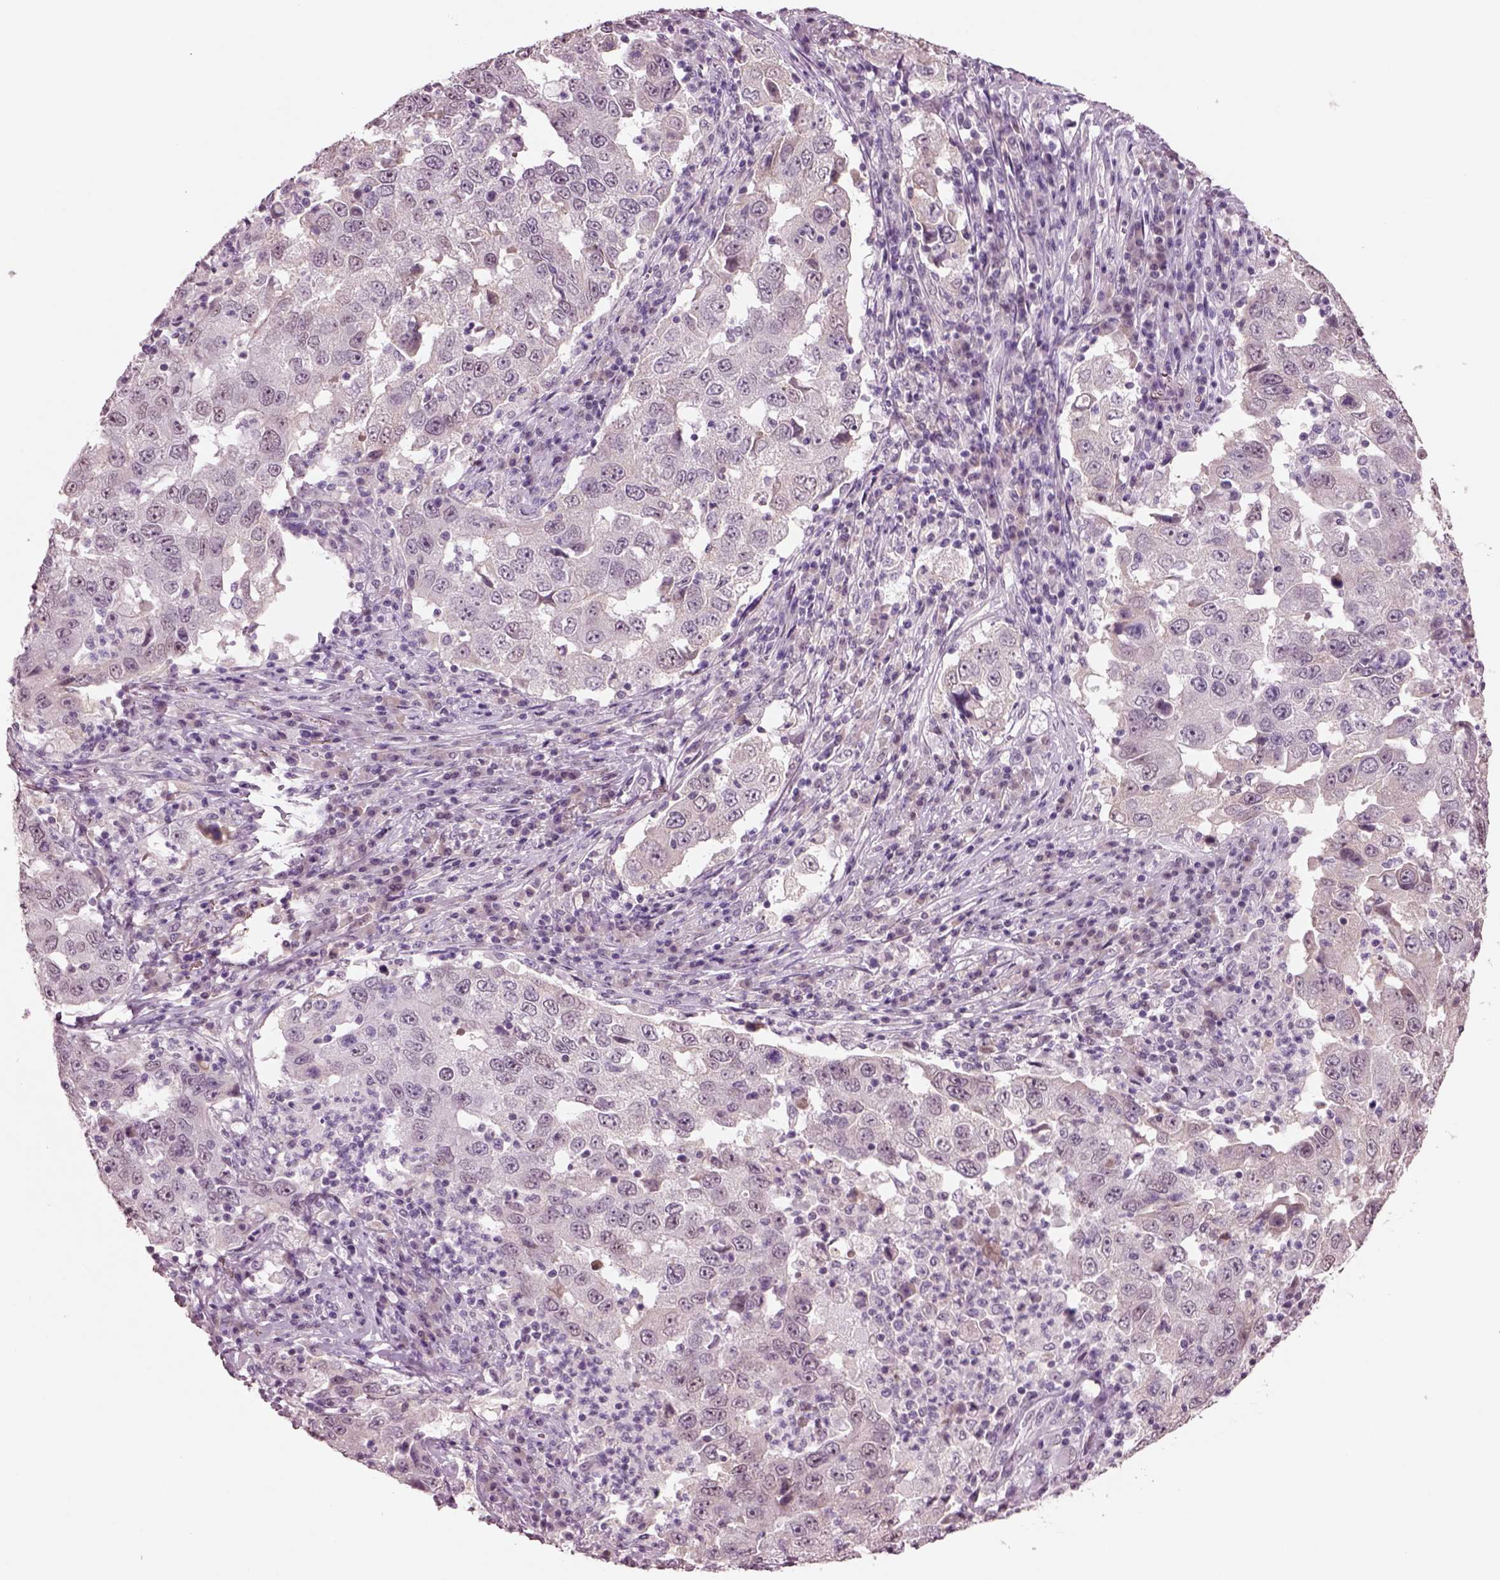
{"staining": {"intensity": "negative", "quantity": "none", "location": "none"}, "tissue": "lung cancer", "cell_type": "Tumor cells", "image_type": "cancer", "snomed": [{"axis": "morphology", "description": "Adenocarcinoma, NOS"}, {"axis": "topography", "description": "Lung"}], "caption": "This is an immunohistochemistry (IHC) histopathology image of lung cancer (adenocarcinoma). There is no positivity in tumor cells.", "gene": "SEPHS1", "patient": {"sex": "male", "age": 73}}